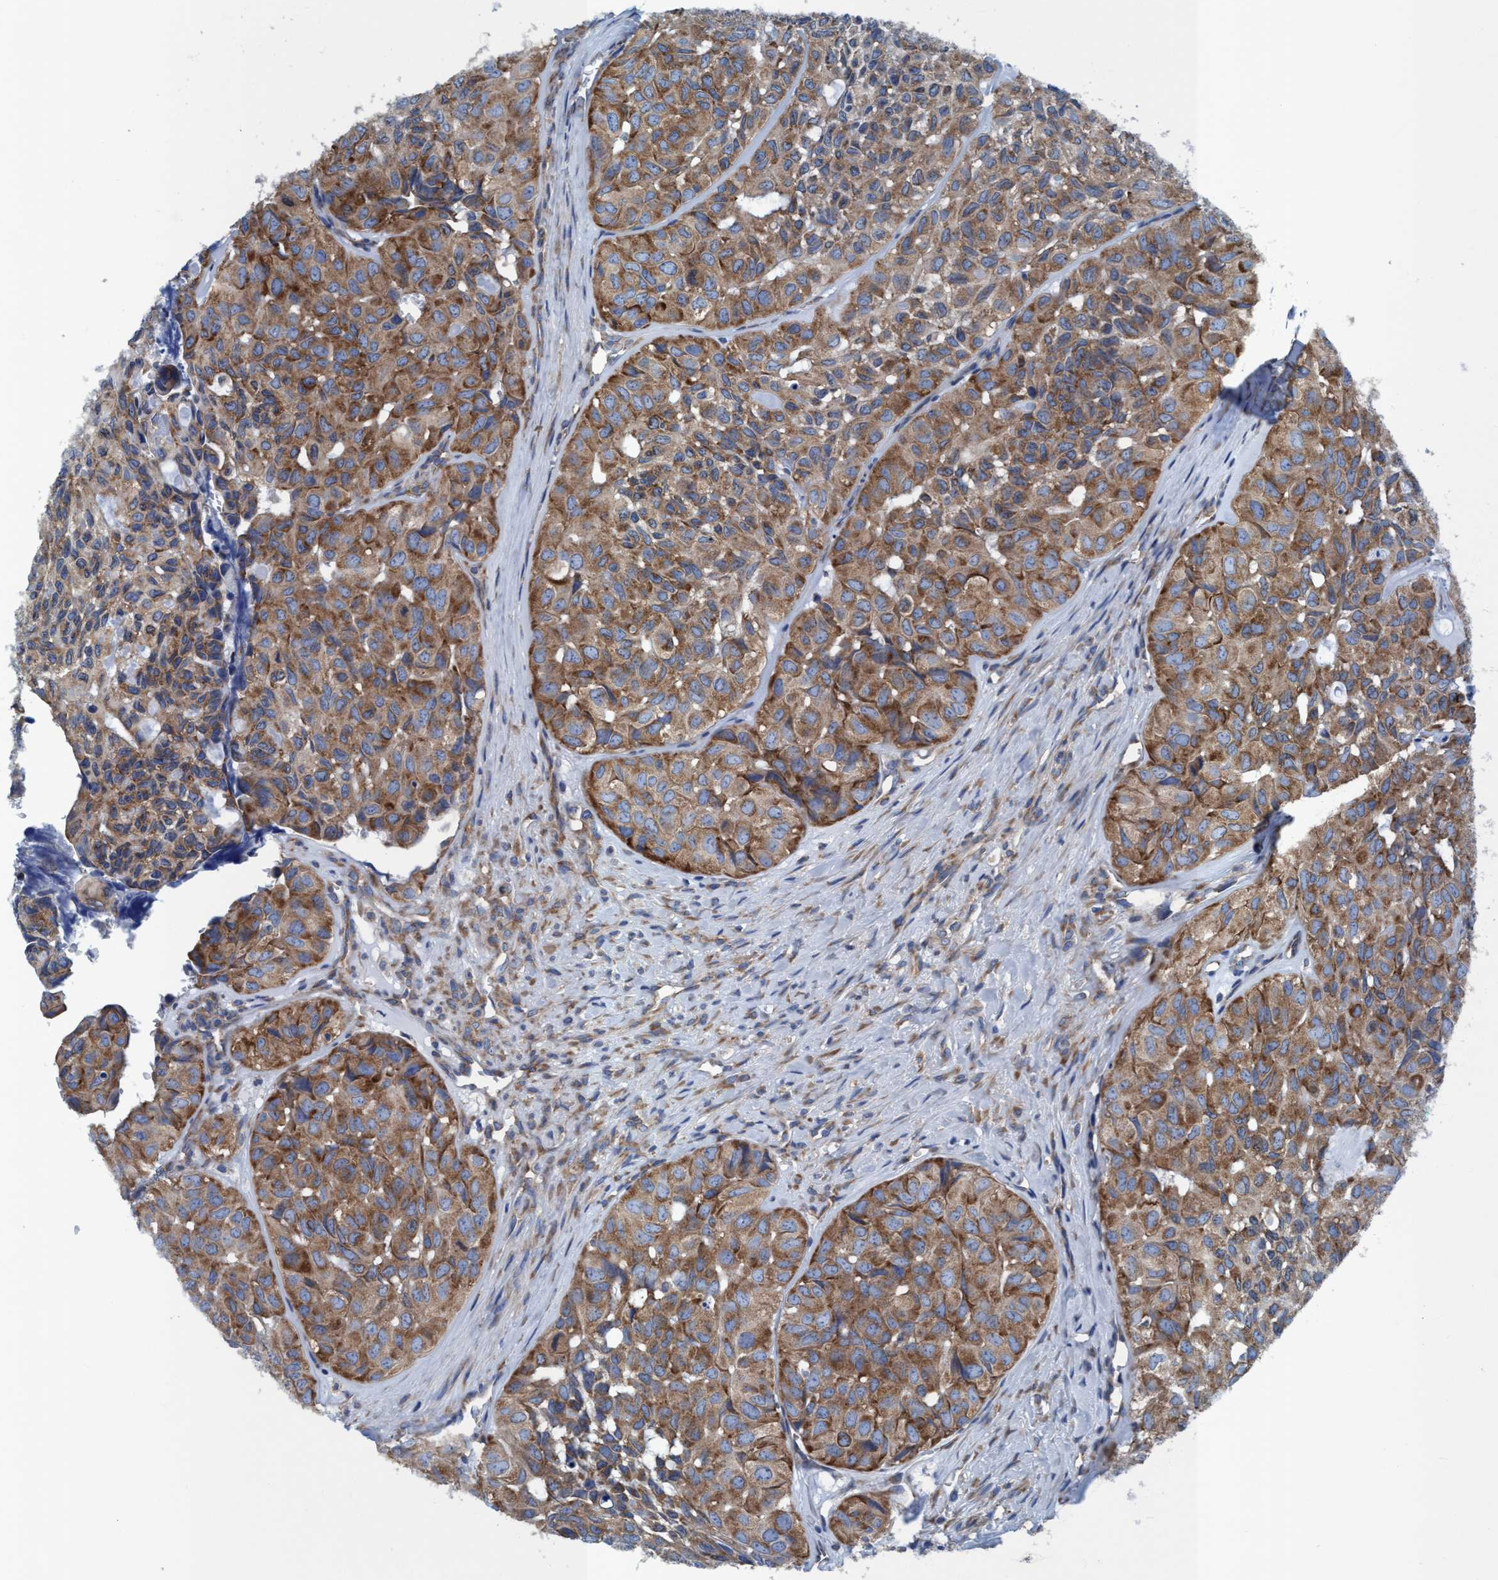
{"staining": {"intensity": "moderate", "quantity": ">75%", "location": "cytoplasmic/membranous"}, "tissue": "head and neck cancer", "cell_type": "Tumor cells", "image_type": "cancer", "snomed": [{"axis": "morphology", "description": "Adenocarcinoma, NOS"}, {"axis": "topography", "description": "Salivary gland, NOS"}, {"axis": "topography", "description": "Head-Neck"}], "caption": "The image displays staining of adenocarcinoma (head and neck), revealing moderate cytoplasmic/membranous protein expression (brown color) within tumor cells.", "gene": "NMT1", "patient": {"sex": "female", "age": 76}}